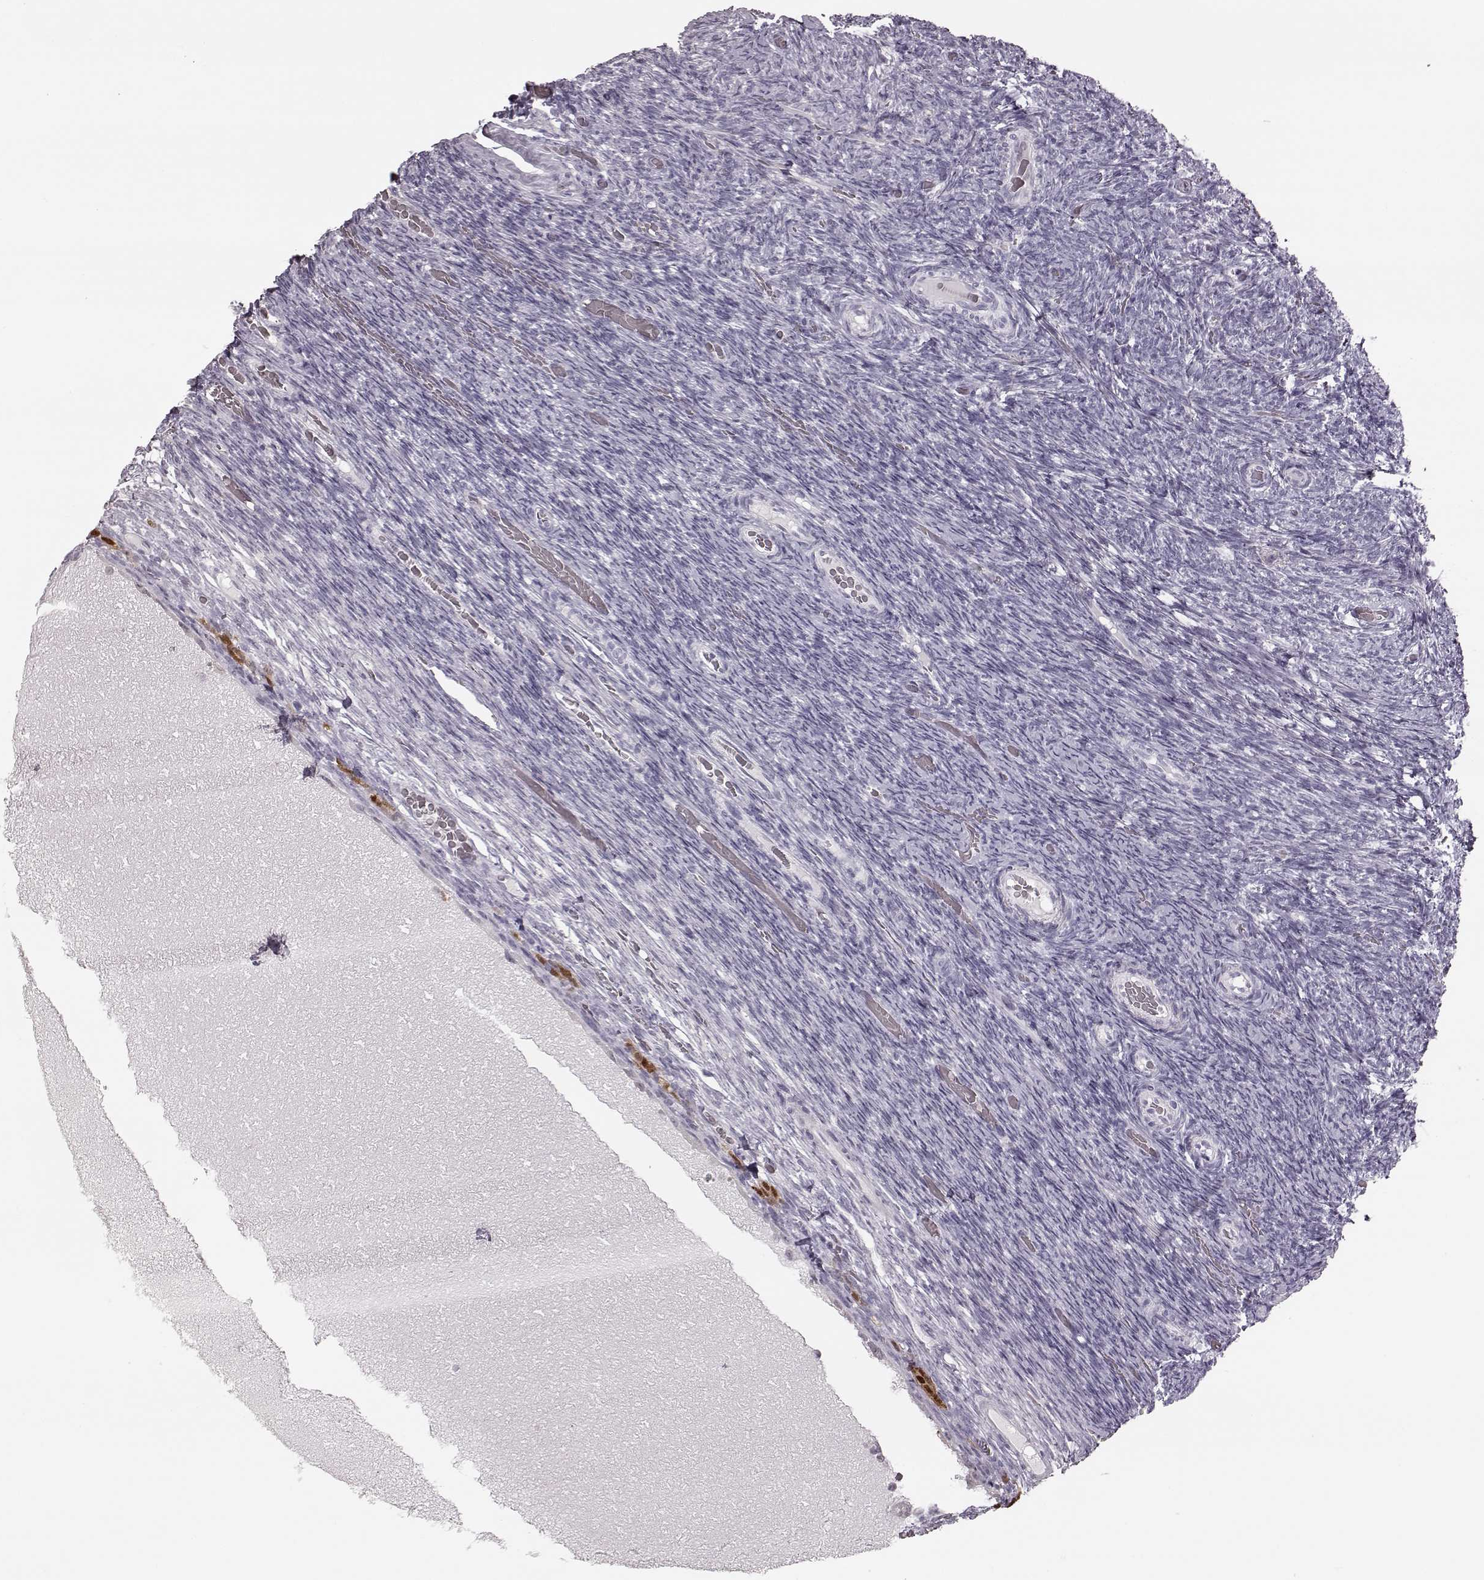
{"staining": {"intensity": "negative", "quantity": "none", "location": "none"}, "tissue": "ovary", "cell_type": "Ovarian stroma cells", "image_type": "normal", "snomed": [{"axis": "morphology", "description": "Normal tissue, NOS"}, {"axis": "topography", "description": "Ovary"}], "caption": "Immunohistochemical staining of unremarkable human ovary exhibits no significant expression in ovarian stroma cells. (DAB (3,3'-diaminobenzidine) immunohistochemistry visualized using brightfield microscopy, high magnification).", "gene": "ZNF433", "patient": {"sex": "female", "age": 34}}